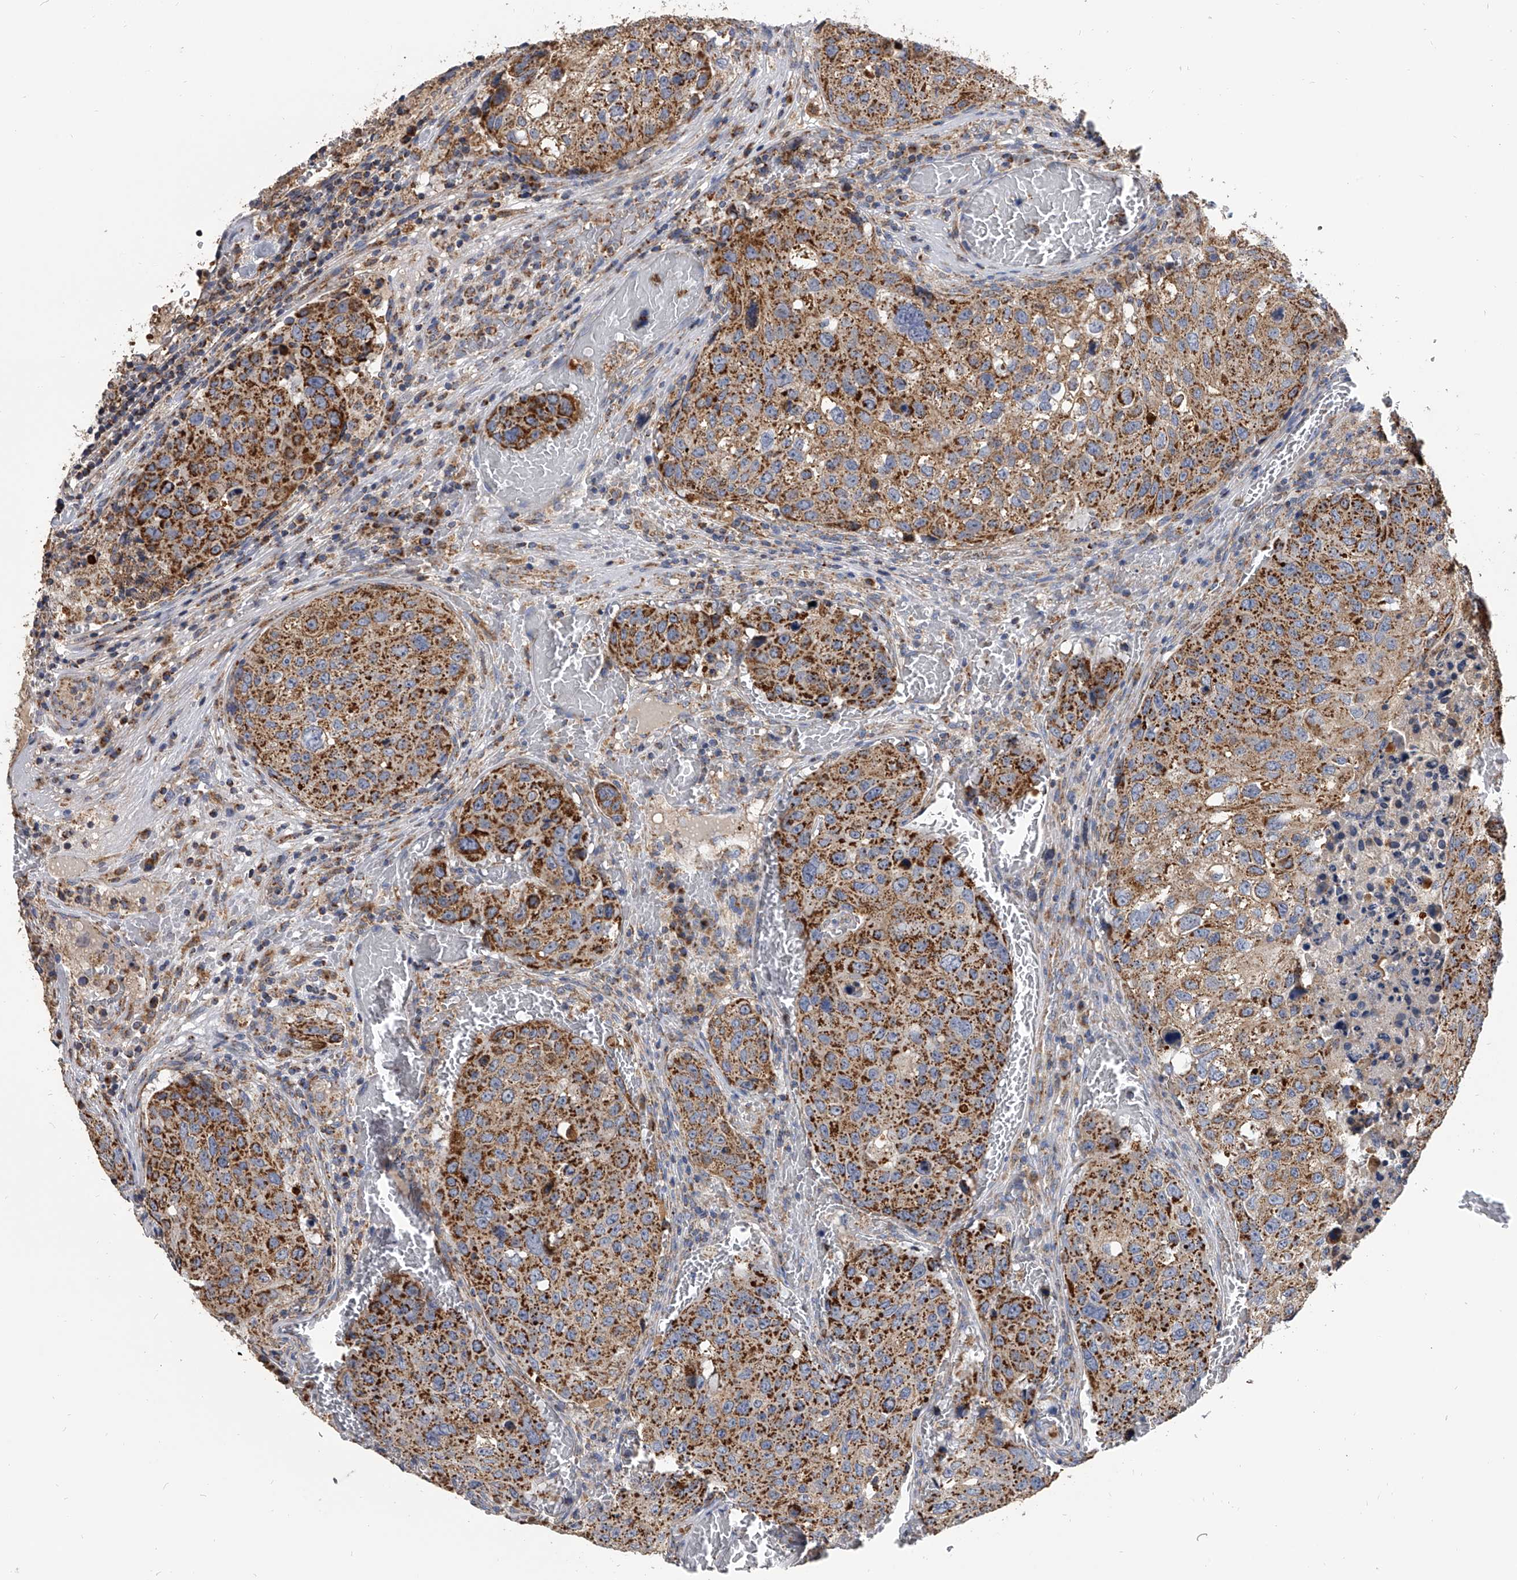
{"staining": {"intensity": "strong", "quantity": ">75%", "location": "cytoplasmic/membranous"}, "tissue": "urothelial cancer", "cell_type": "Tumor cells", "image_type": "cancer", "snomed": [{"axis": "morphology", "description": "Urothelial carcinoma, High grade"}, {"axis": "topography", "description": "Lymph node"}, {"axis": "topography", "description": "Urinary bladder"}], "caption": "Urothelial cancer was stained to show a protein in brown. There is high levels of strong cytoplasmic/membranous staining in approximately >75% of tumor cells.", "gene": "MRPL28", "patient": {"sex": "male", "age": 51}}